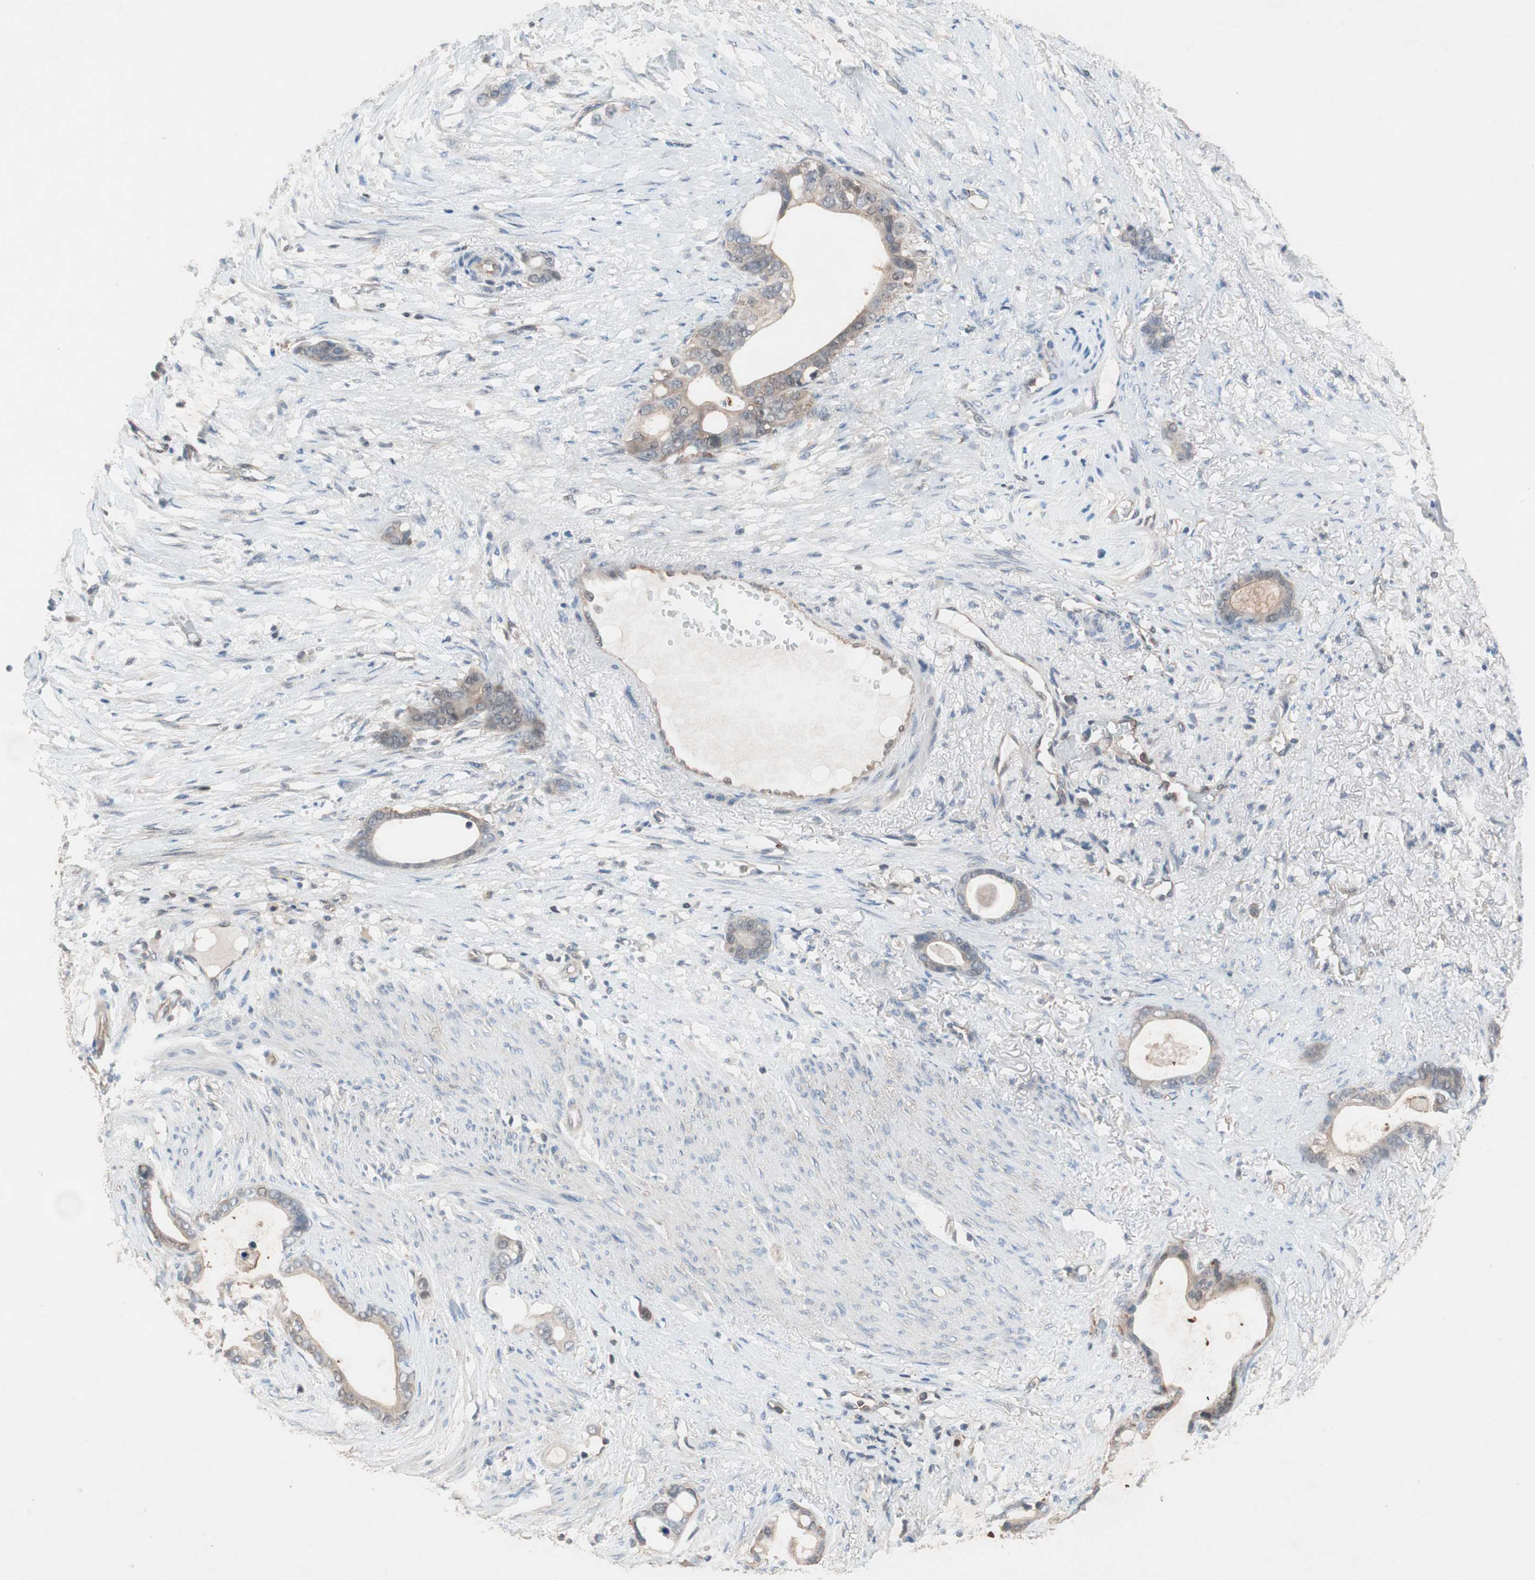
{"staining": {"intensity": "weak", "quantity": ">75%", "location": "cytoplasmic/membranous"}, "tissue": "stomach cancer", "cell_type": "Tumor cells", "image_type": "cancer", "snomed": [{"axis": "morphology", "description": "Adenocarcinoma, NOS"}, {"axis": "topography", "description": "Stomach"}], "caption": "Immunohistochemistry (IHC) of stomach cancer (adenocarcinoma) shows low levels of weak cytoplasmic/membranous expression in about >75% of tumor cells.", "gene": "GALT", "patient": {"sex": "female", "age": 75}}